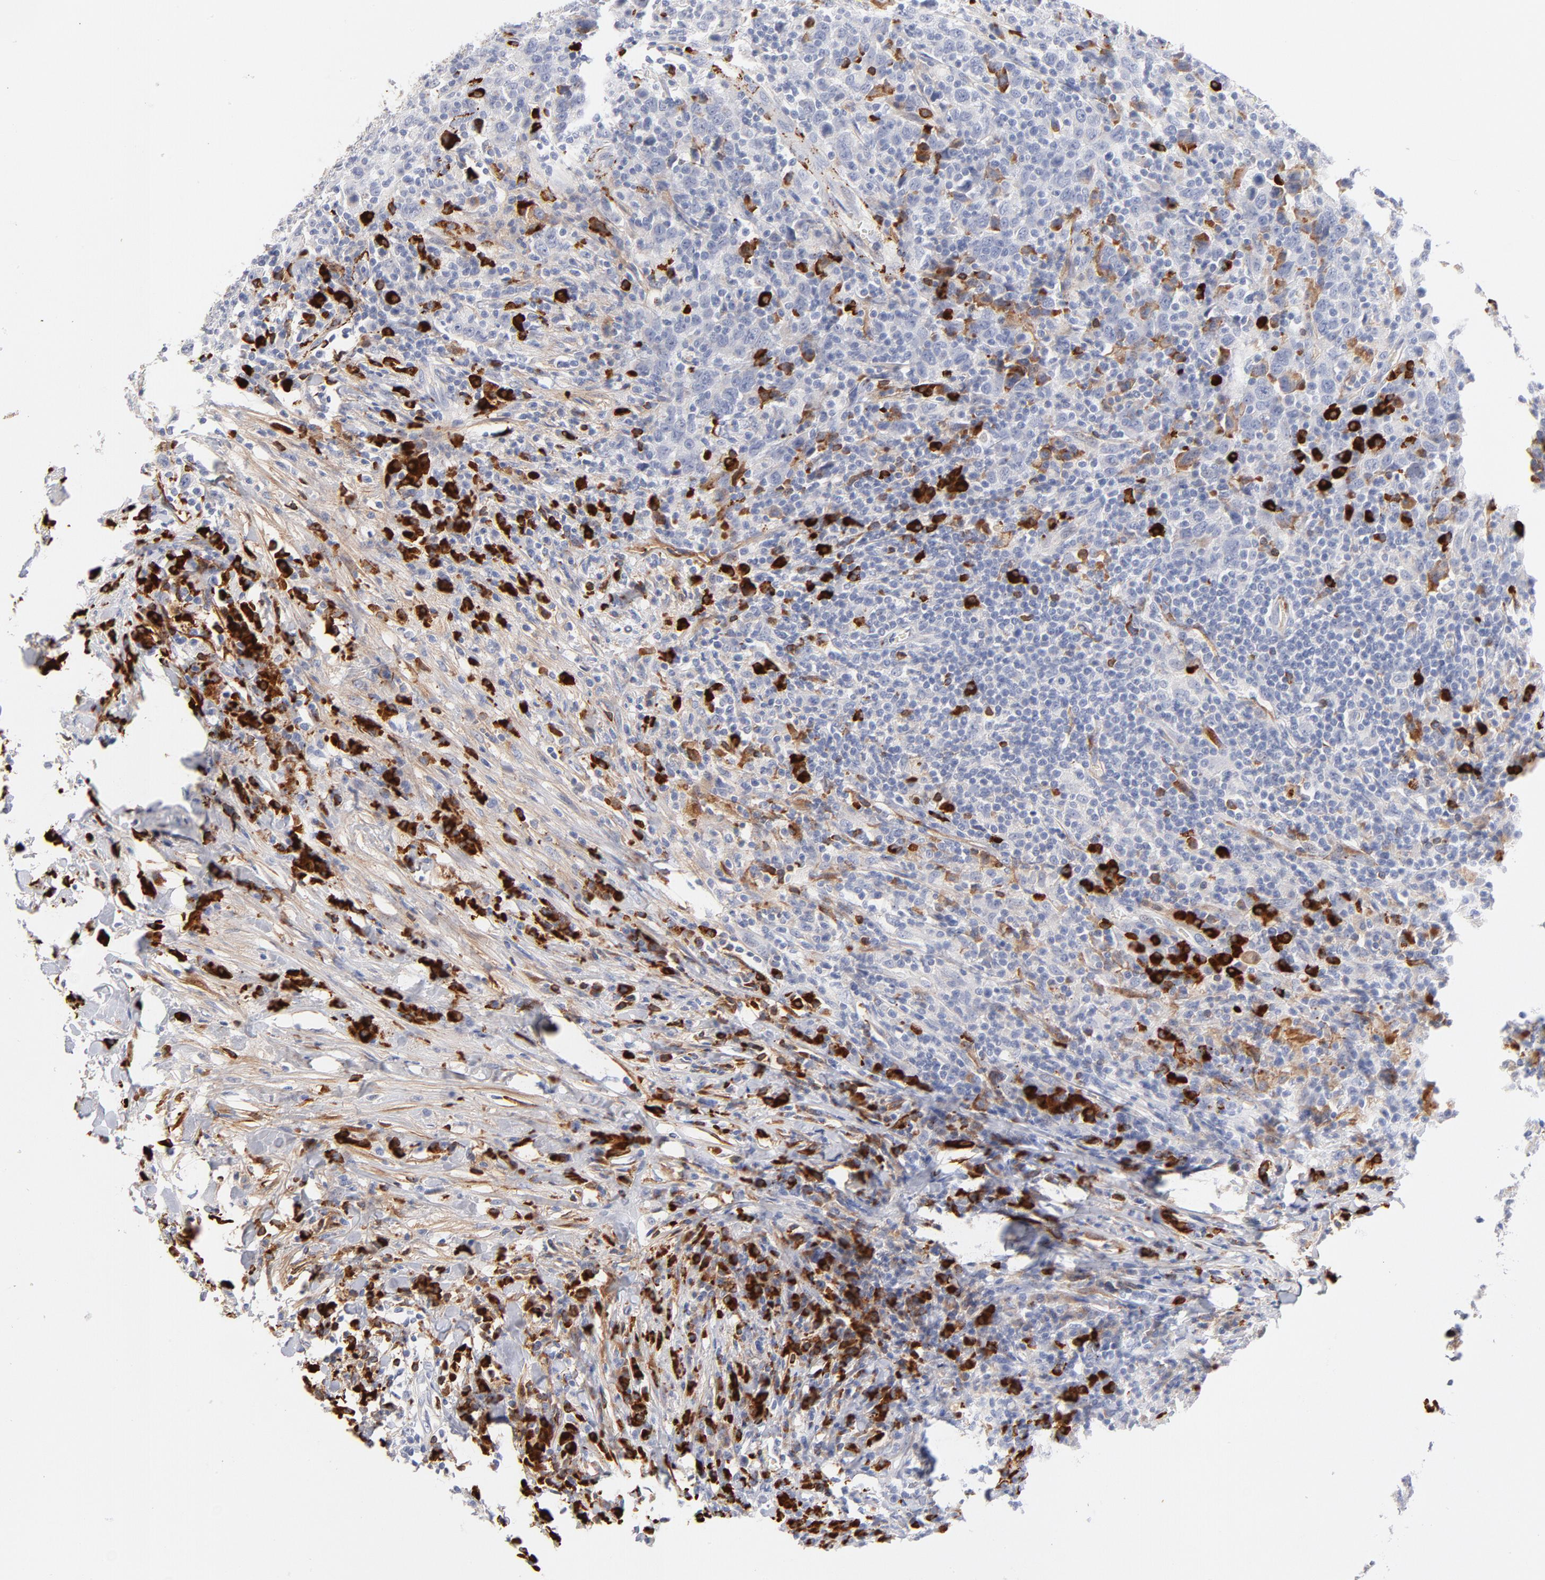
{"staining": {"intensity": "negative", "quantity": "none", "location": "none"}, "tissue": "urothelial cancer", "cell_type": "Tumor cells", "image_type": "cancer", "snomed": [{"axis": "morphology", "description": "Urothelial carcinoma, High grade"}, {"axis": "topography", "description": "Urinary bladder"}], "caption": "This is an immunohistochemistry photomicrograph of high-grade urothelial carcinoma. There is no positivity in tumor cells.", "gene": "PLAT", "patient": {"sex": "male", "age": 61}}